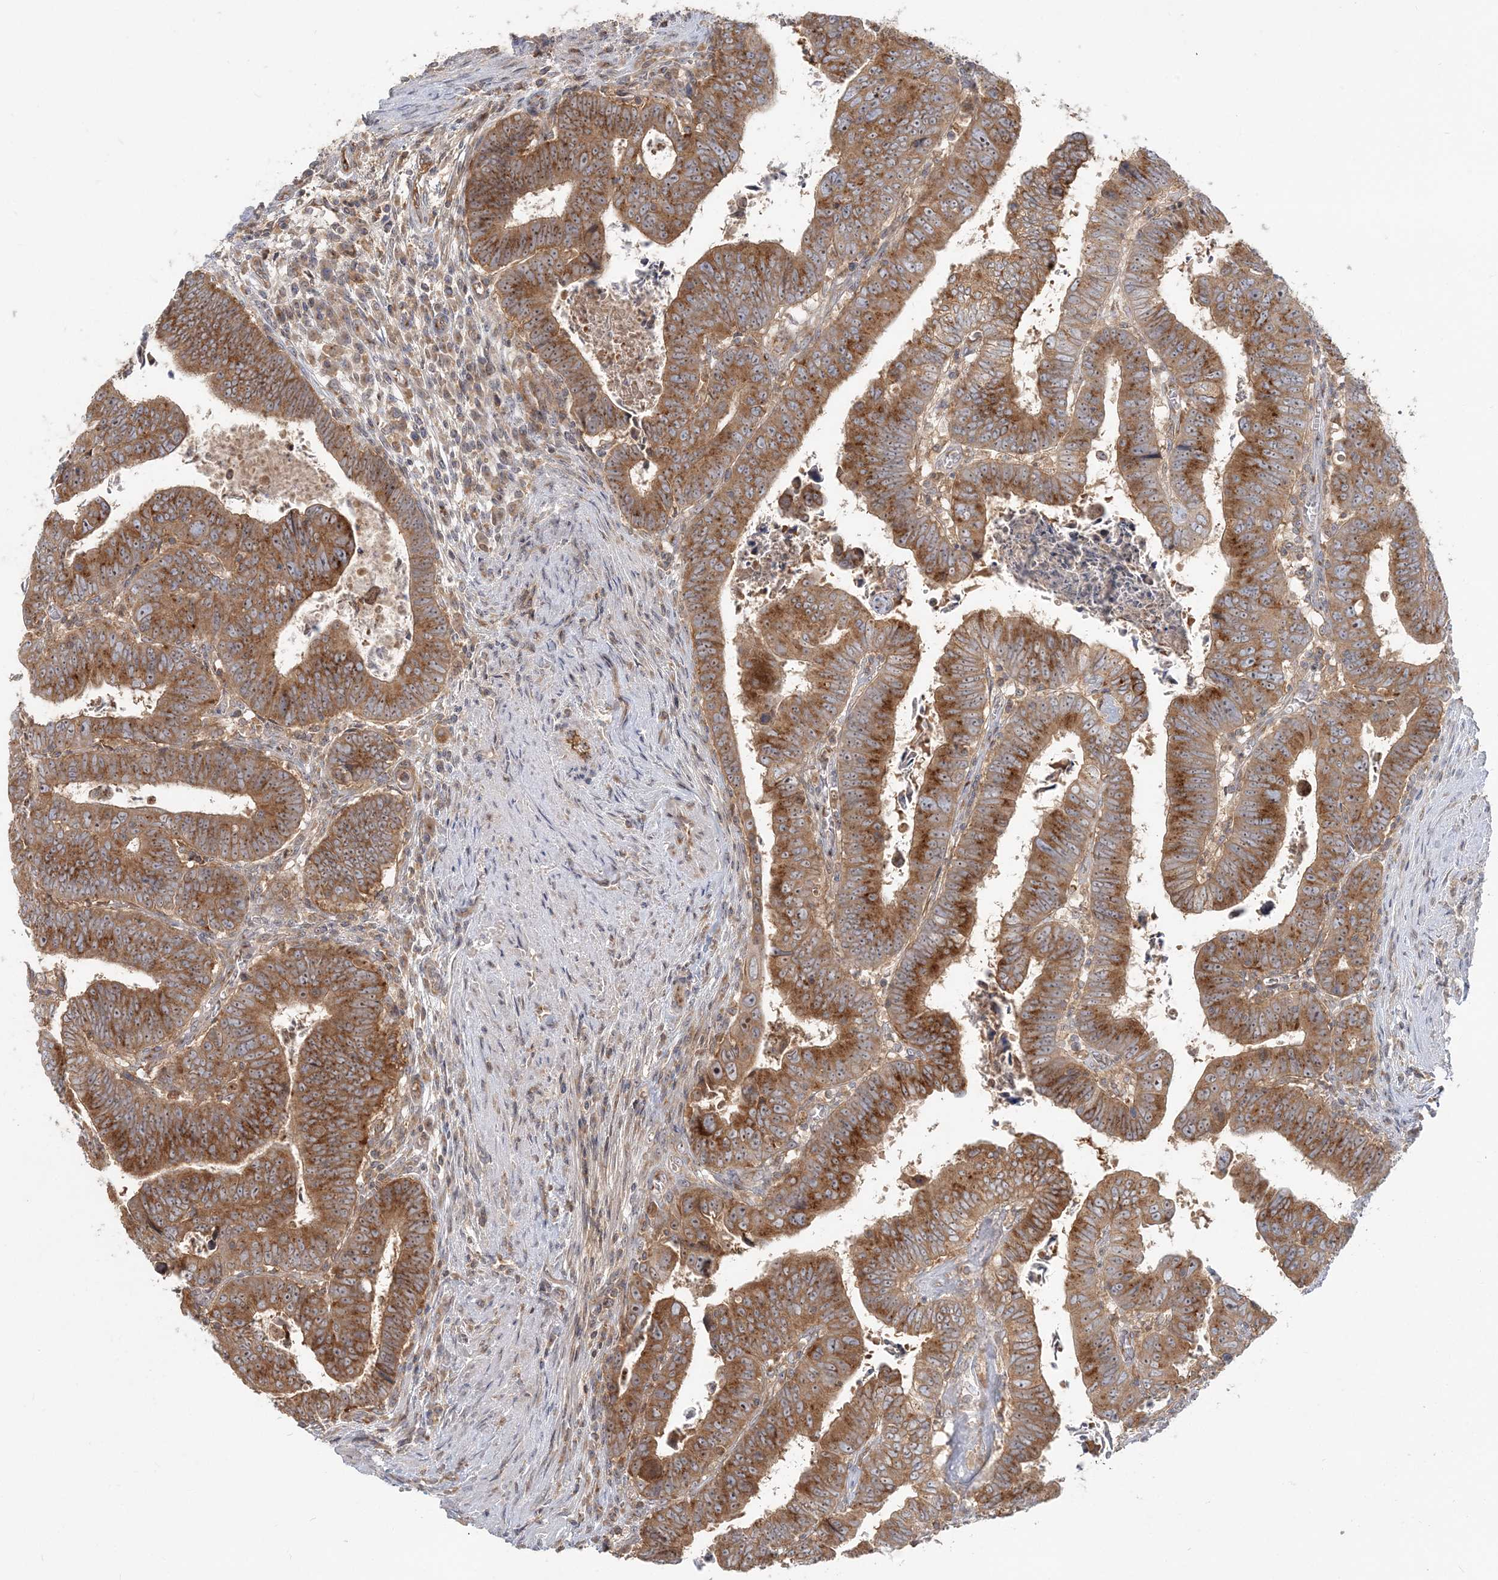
{"staining": {"intensity": "strong", "quantity": ">75%", "location": "cytoplasmic/membranous"}, "tissue": "colorectal cancer", "cell_type": "Tumor cells", "image_type": "cancer", "snomed": [{"axis": "morphology", "description": "Normal tissue, NOS"}, {"axis": "morphology", "description": "Adenocarcinoma, NOS"}, {"axis": "topography", "description": "Rectum"}], "caption": "High-power microscopy captured an immunohistochemistry photomicrograph of colorectal cancer, revealing strong cytoplasmic/membranous positivity in approximately >75% of tumor cells. The staining was performed using DAB (3,3'-diaminobenzidine) to visualize the protein expression in brown, while the nuclei were stained in blue with hematoxylin (Magnification: 20x).", "gene": "AP1AR", "patient": {"sex": "female", "age": 65}}